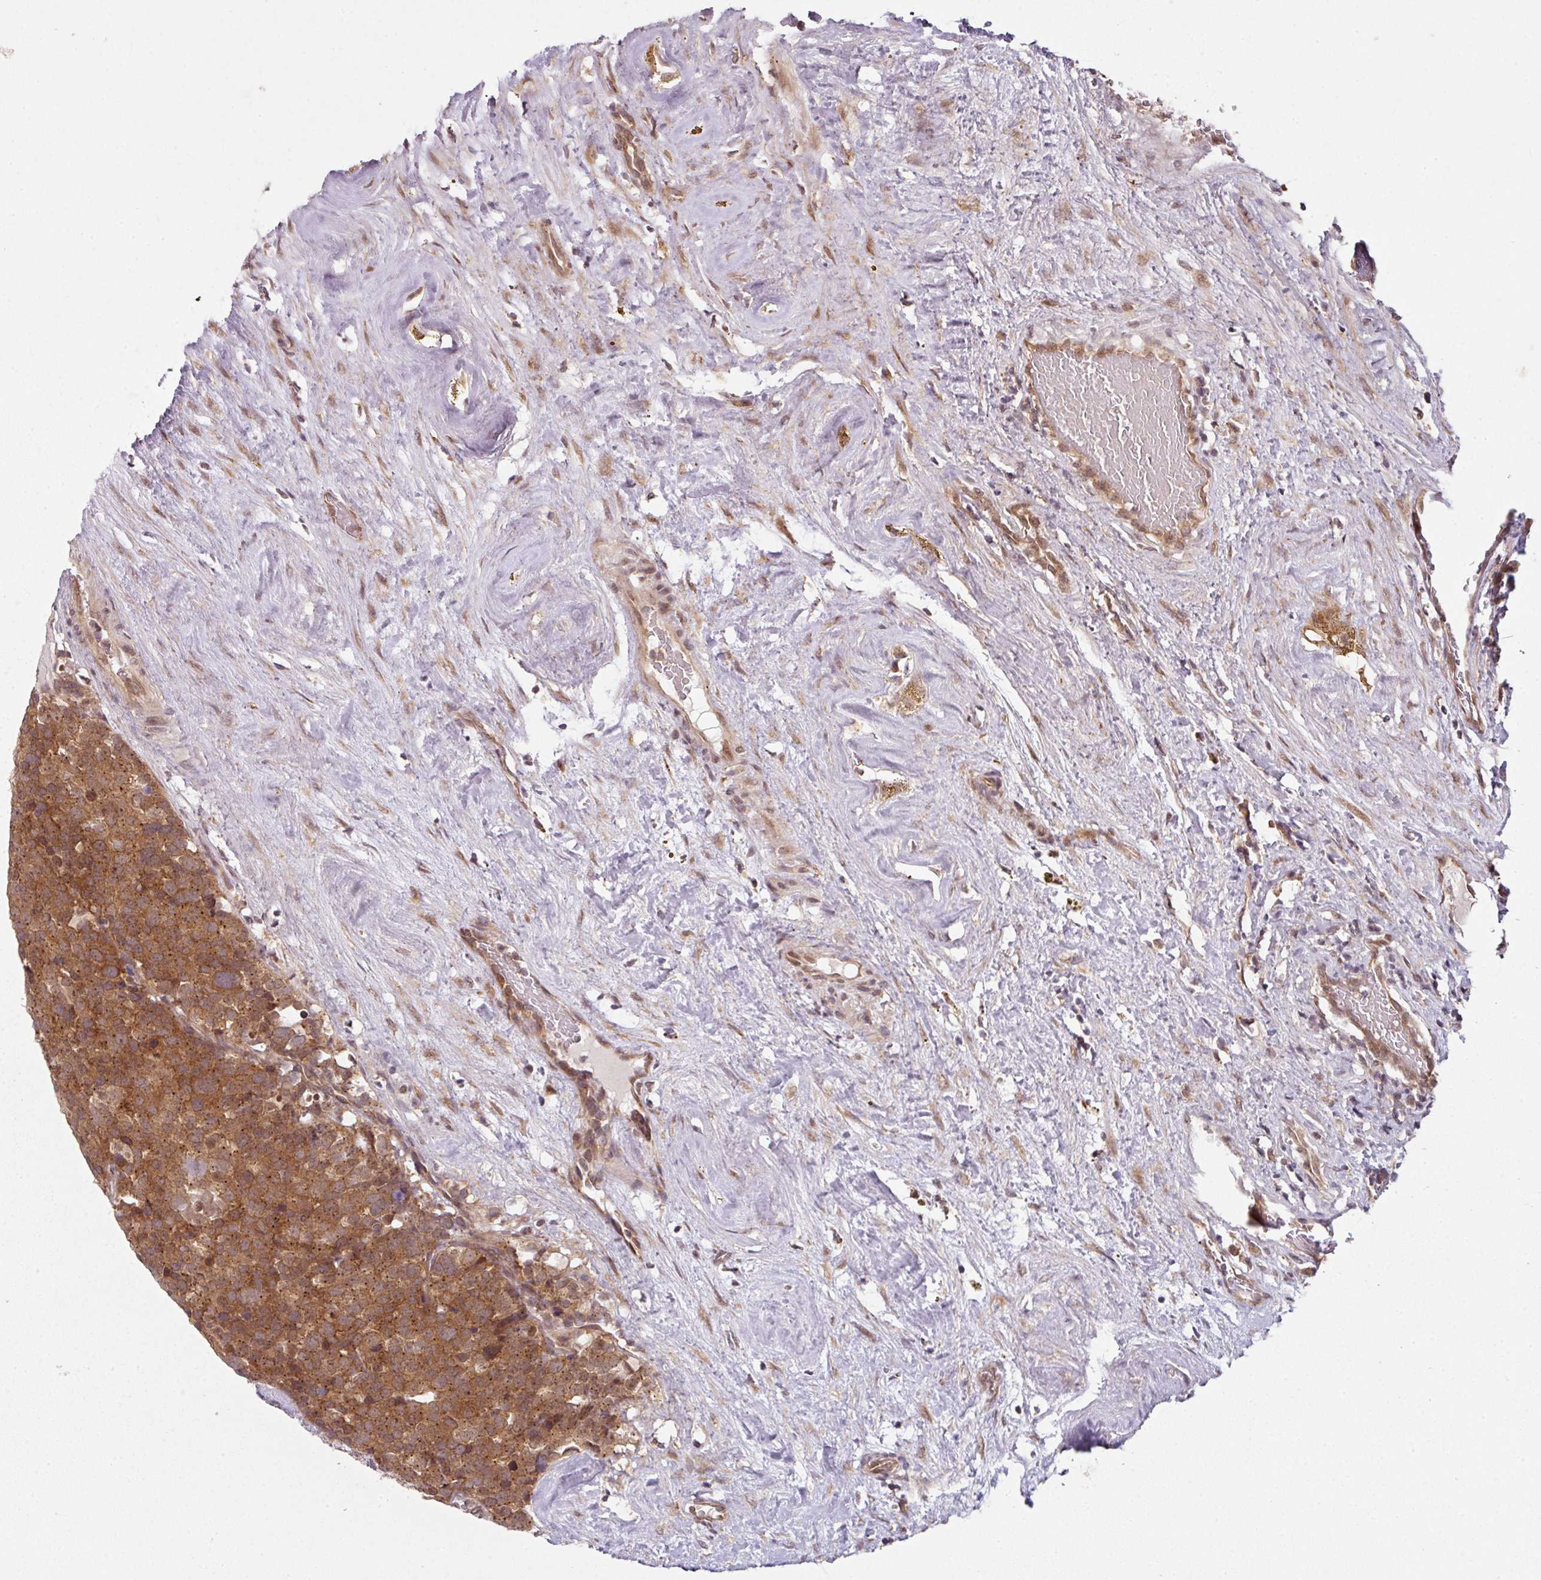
{"staining": {"intensity": "strong", "quantity": ">75%", "location": "cytoplasmic/membranous"}, "tissue": "testis cancer", "cell_type": "Tumor cells", "image_type": "cancer", "snomed": [{"axis": "morphology", "description": "Seminoma, NOS"}, {"axis": "topography", "description": "Testis"}], "caption": "Testis seminoma tissue demonstrates strong cytoplasmic/membranous staining in about >75% of tumor cells (brown staining indicates protein expression, while blue staining denotes nuclei).", "gene": "CAMLG", "patient": {"sex": "male", "age": 71}}